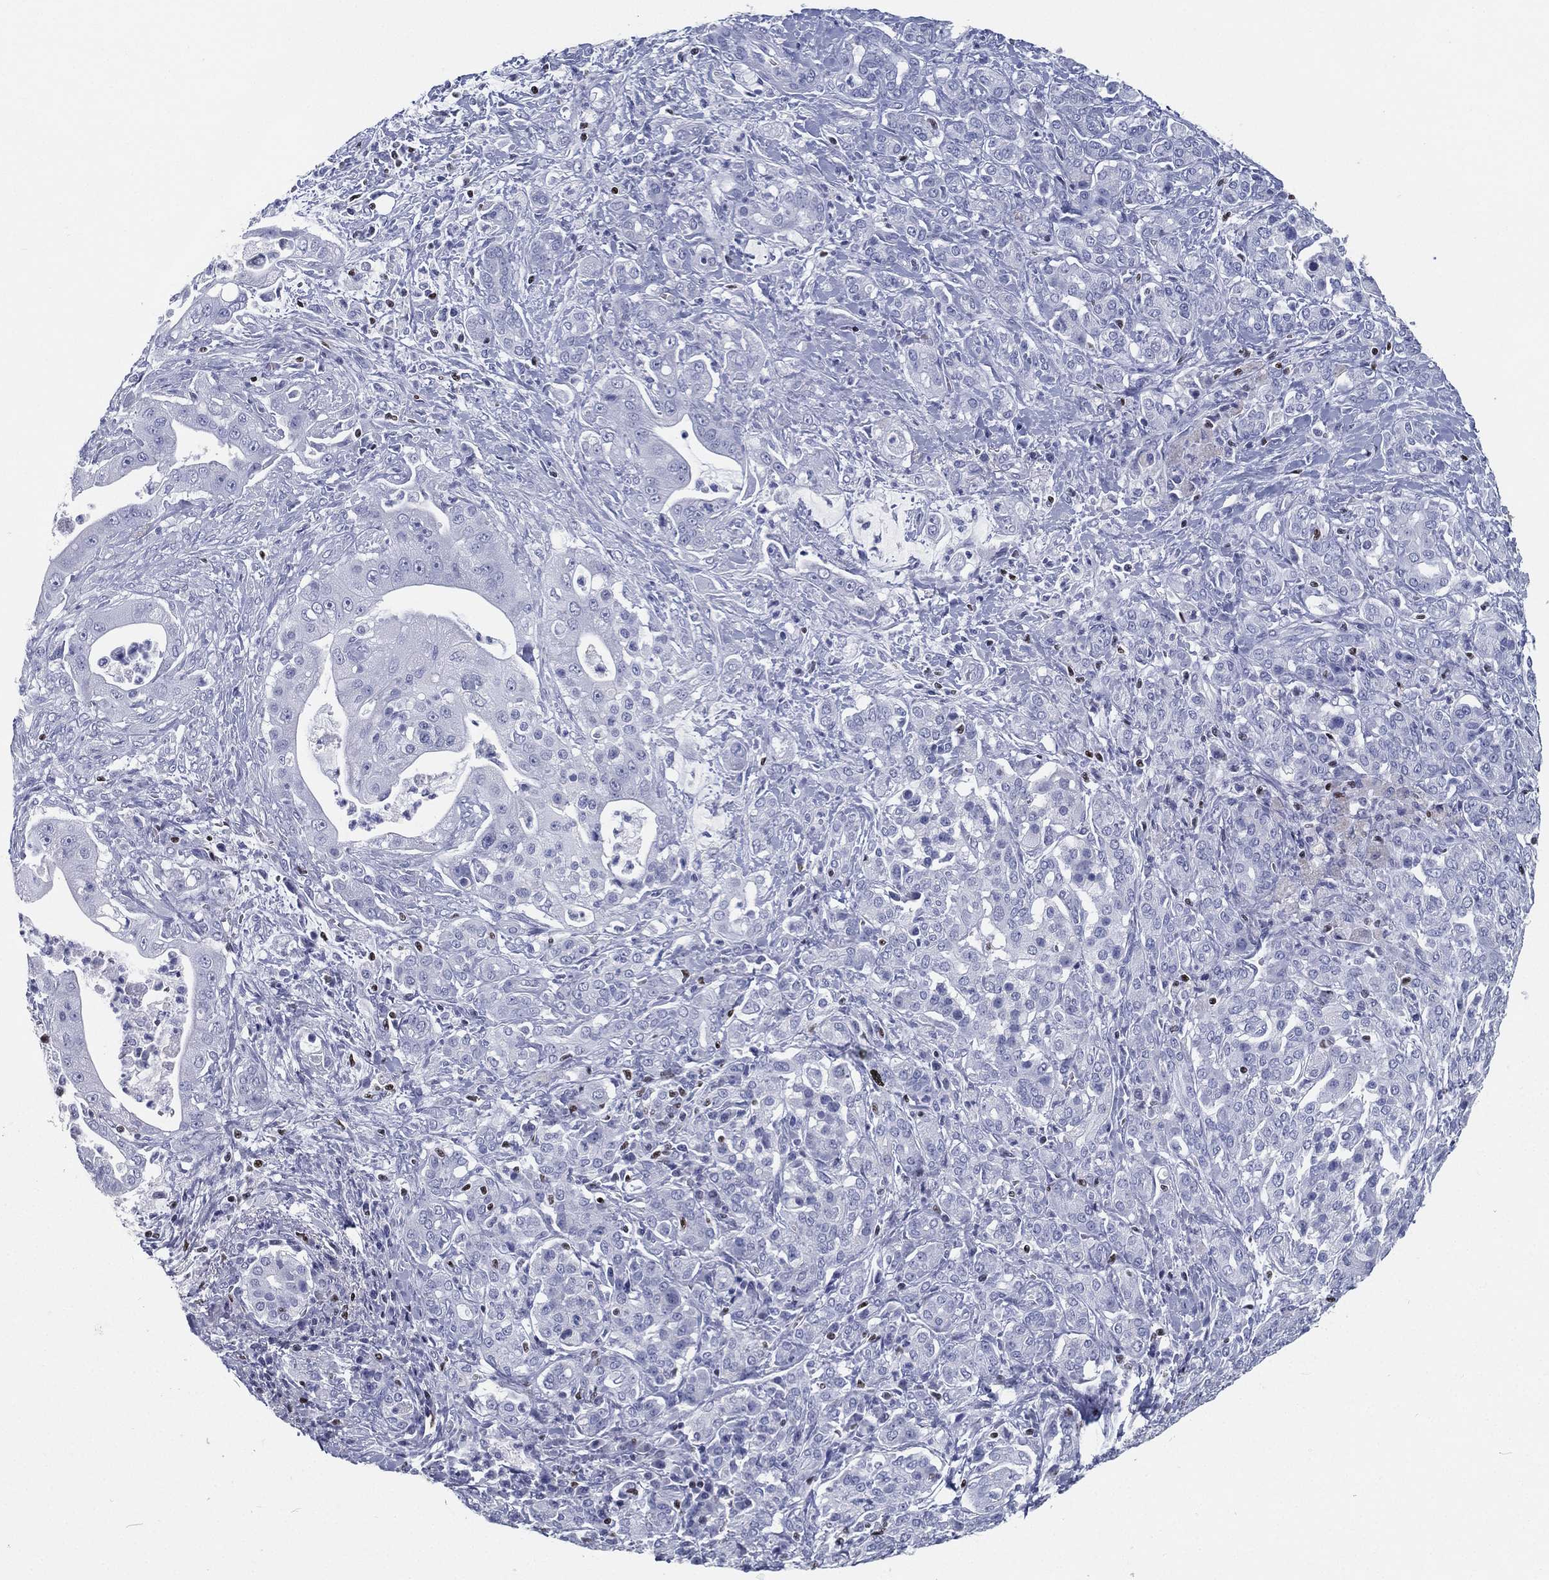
{"staining": {"intensity": "negative", "quantity": "none", "location": "none"}, "tissue": "pancreatic cancer", "cell_type": "Tumor cells", "image_type": "cancer", "snomed": [{"axis": "morphology", "description": "Normal tissue, NOS"}, {"axis": "morphology", "description": "Inflammation, NOS"}, {"axis": "morphology", "description": "Adenocarcinoma, NOS"}, {"axis": "topography", "description": "Pancreas"}], "caption": "Immunohistochemistry image of neoplastic tissue: pancreatic cancer stained with DAB reveals no significant protein staining in tumor cells. Brightfield microscopy of IHC stained with DAB (brown) and hematoxylin (blue), captured at high magnification.", "gene": "PYHIN1", "patient": {"sex": "male", "age": 57}}